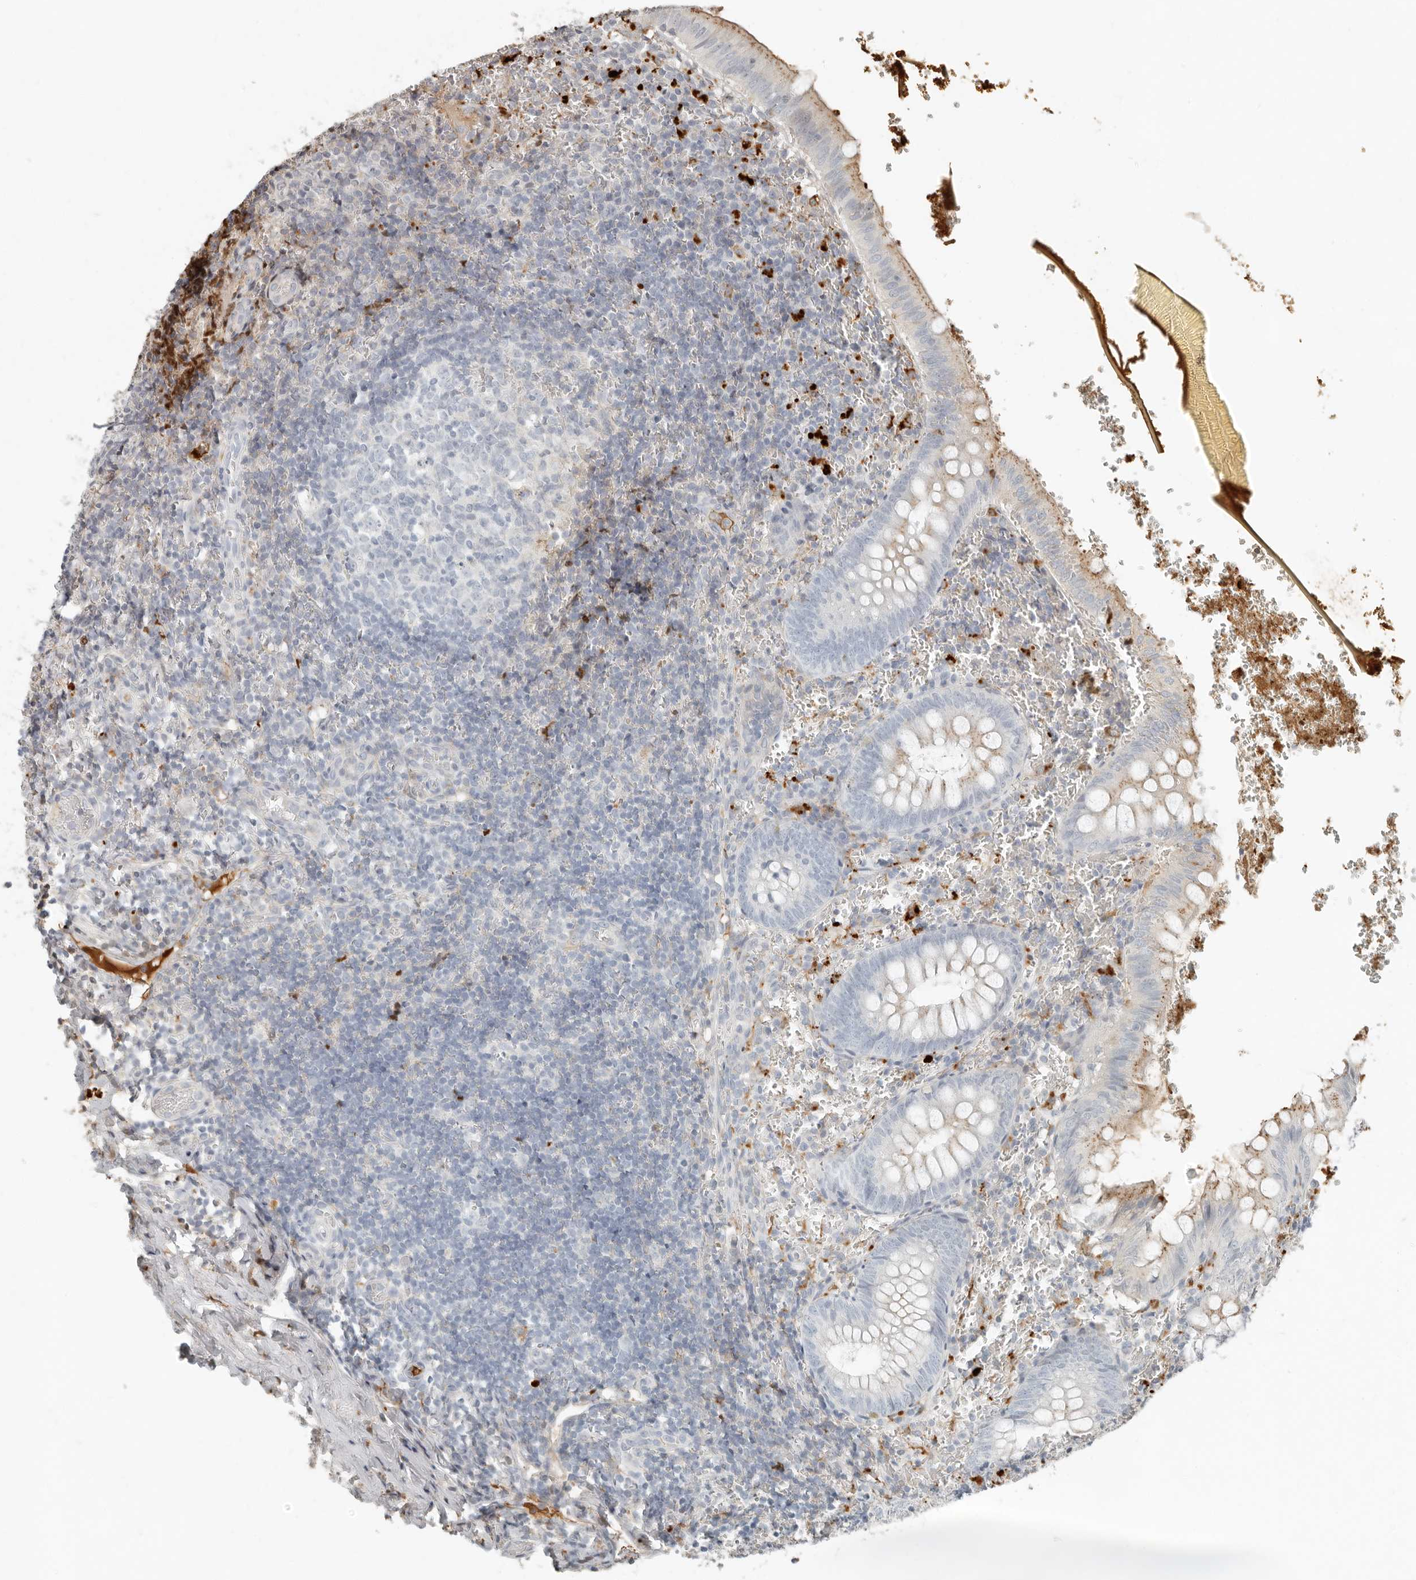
{"staining": {"intensity": "weak", "quantity": "<25%", "location": "cytoplasmic/membranous"}, "tissue": "appendix", "cell_type": "Glandular cells", "image_type": "normal", "snomed": [{"axis": "morphology", "description": "Normal tissue, NOS"}, {"axis": "topography", "description": "Appendix"}], "caption": "An immunohistochemistry photomicrograph of benign appendix is shown. There is no staining in glandular cells of appendix.", "gene": "KLHL38", "patient": {"sex": "male", "age": 8}}